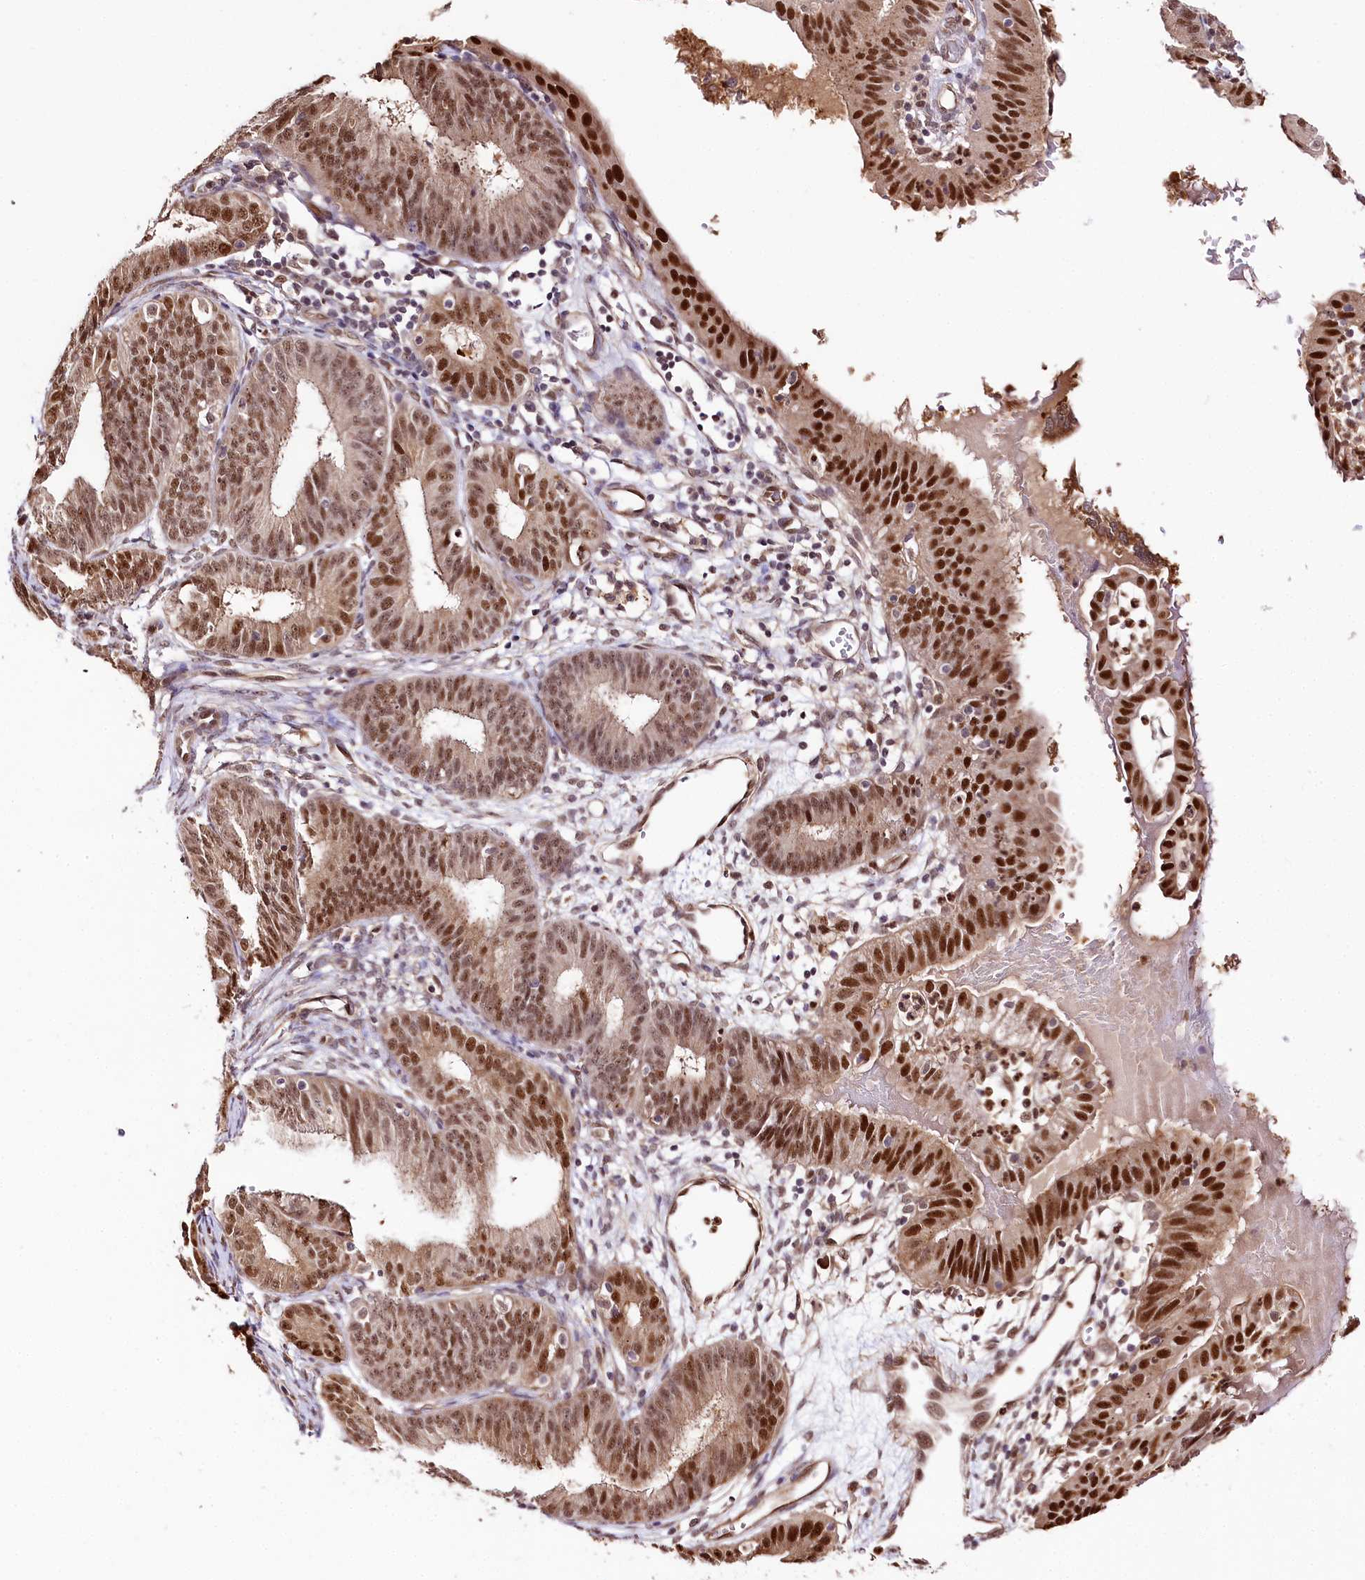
{"staining": {"intensity": "strong", "quantity": ">75%", "location": "nuclear"}, "tissue": "endometrial cancer", "cell_type": "Tumor cells", "image_type": "cancer", "snomed": [{"axis": "morphology", "description": "Adenocarcinoma, NOS"}, {"axis": "topography", "description": "Endometrium"}], "caption": "A brown stain highlights strong nuclear positivity of a protein in endometrial adenocarcinoma tumor cells. (DAB IHC, brown staining for protein, blue staining for nuclei).", "gene": "GNL3L", "patient": {"sex": "female", "age": 51}}